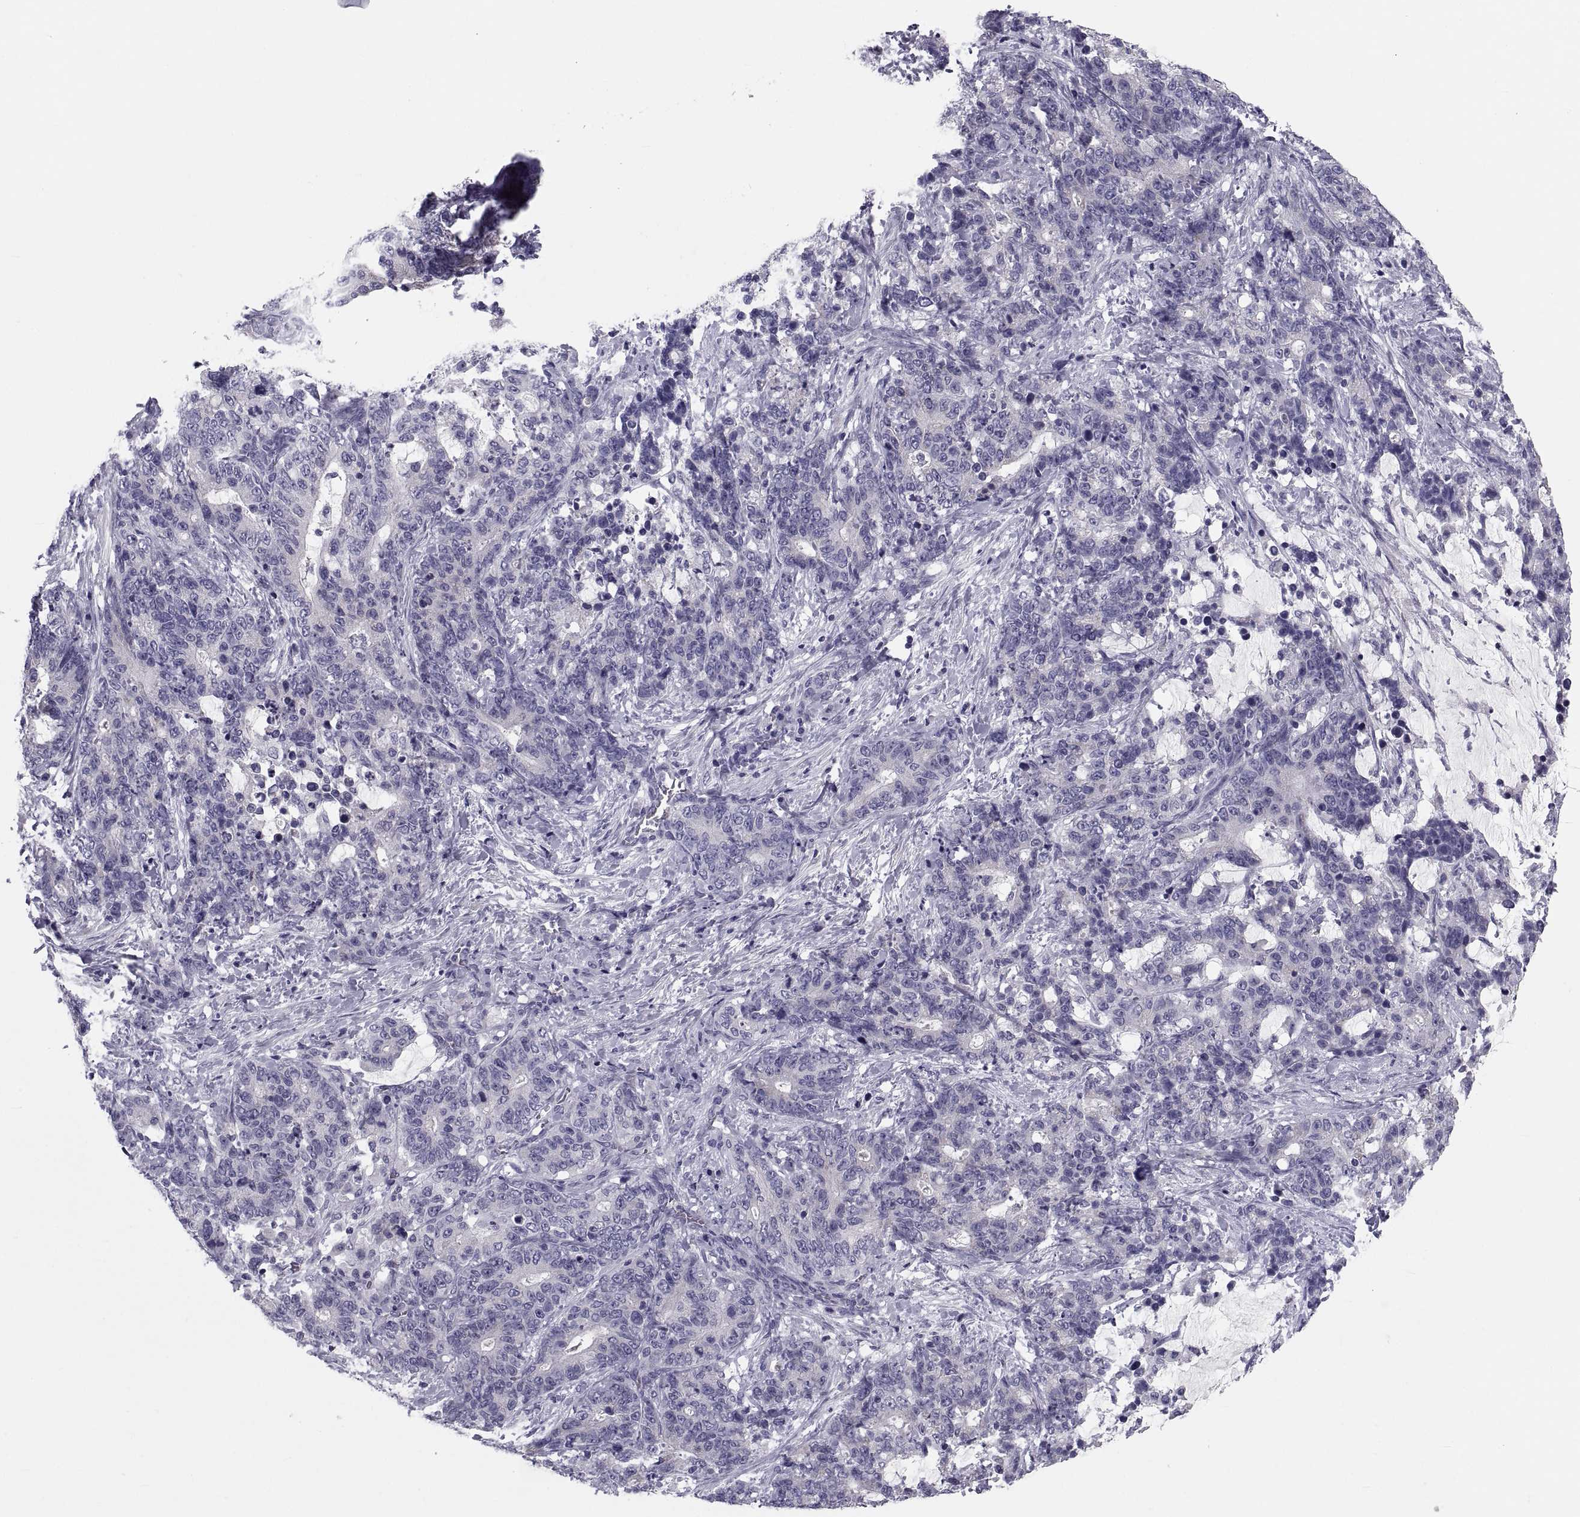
{"staining": {"intensity": "negative", "quantity": "none", "location": "none"}, "tissue": "stomach cancer", "cell_type": "Tumor cells", "image_type": "cancer", "snomed": [{"axis": "morphology", "description": "Normal tissue, NOS"}, {"axis": "morphology", "description": "Adenocarcinoma, NOS"}, {"axis": "topography", "description": "Stomach"}], "caption": "Tumor cells show no significant protein positivity in adenocarcinoma (stomach). The staining was performed using DAB to visualize the protein expression in brown, while the nuclei were stained in blue with hematoxylin (Magnification: 20x).", "gene": "PDZRN4", "patient": {"sex": "female", "age": 64}}